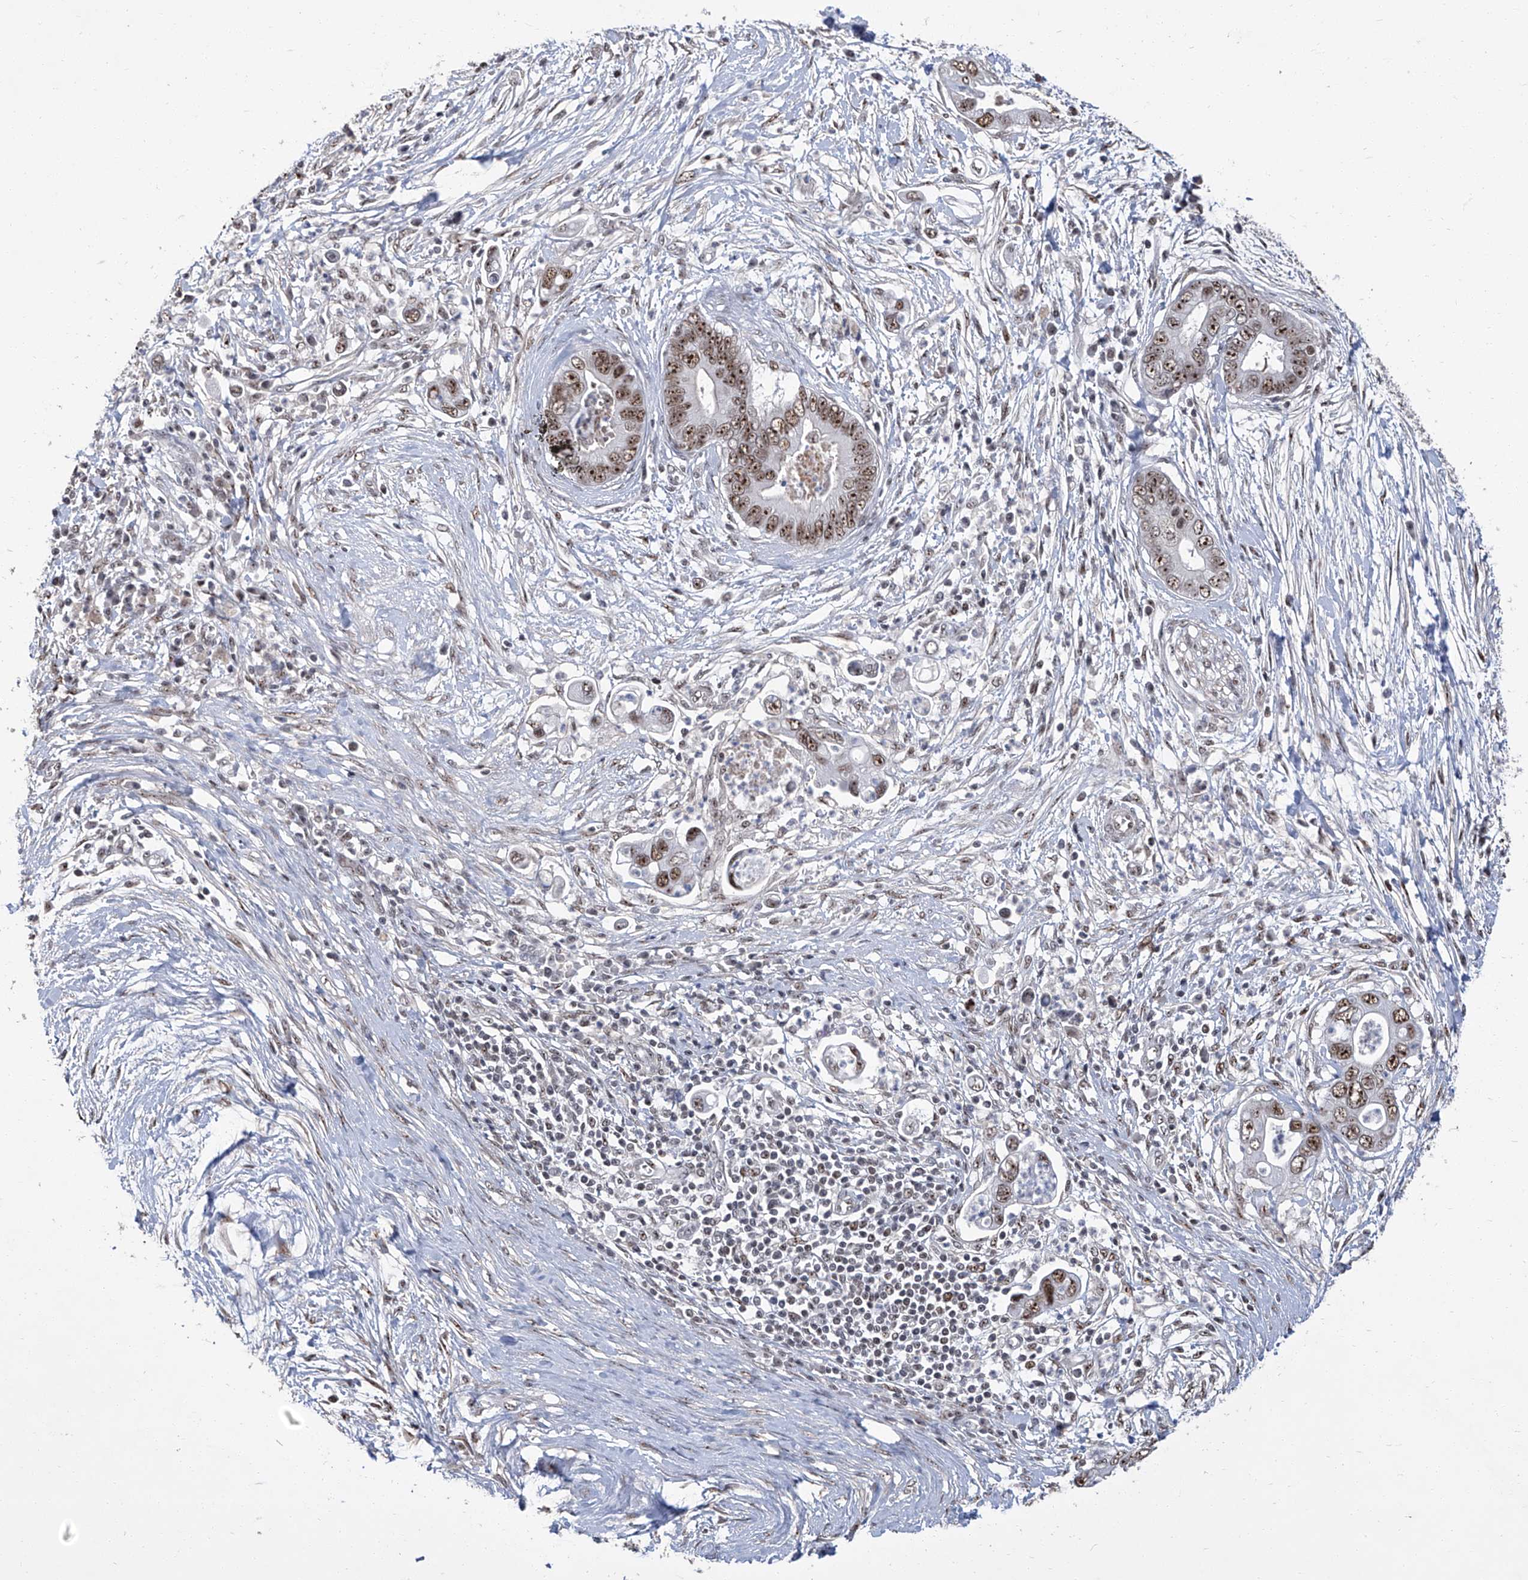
{"staining": {"intensity": "moderate", "quantity": ">75%", "location": "nuclear"}, "tissue": "pancreatic cancer", "cell_type": "Tumor cells", "image_type": "cancer", "snomed": [{"axis": "morphology", "description": "Adenocarcinoma, NOS"}, {"axis": "topography", "description": "Pancreas"}], "caption": "There is medium levels of moderate nuclear staining in tumor cells of pancreatic adenocarcinoma, as demonstrated by immunohistochemical staining (brown color).", "gene": "CMTR1", "patient": {"sex": "male", "age": 75}}